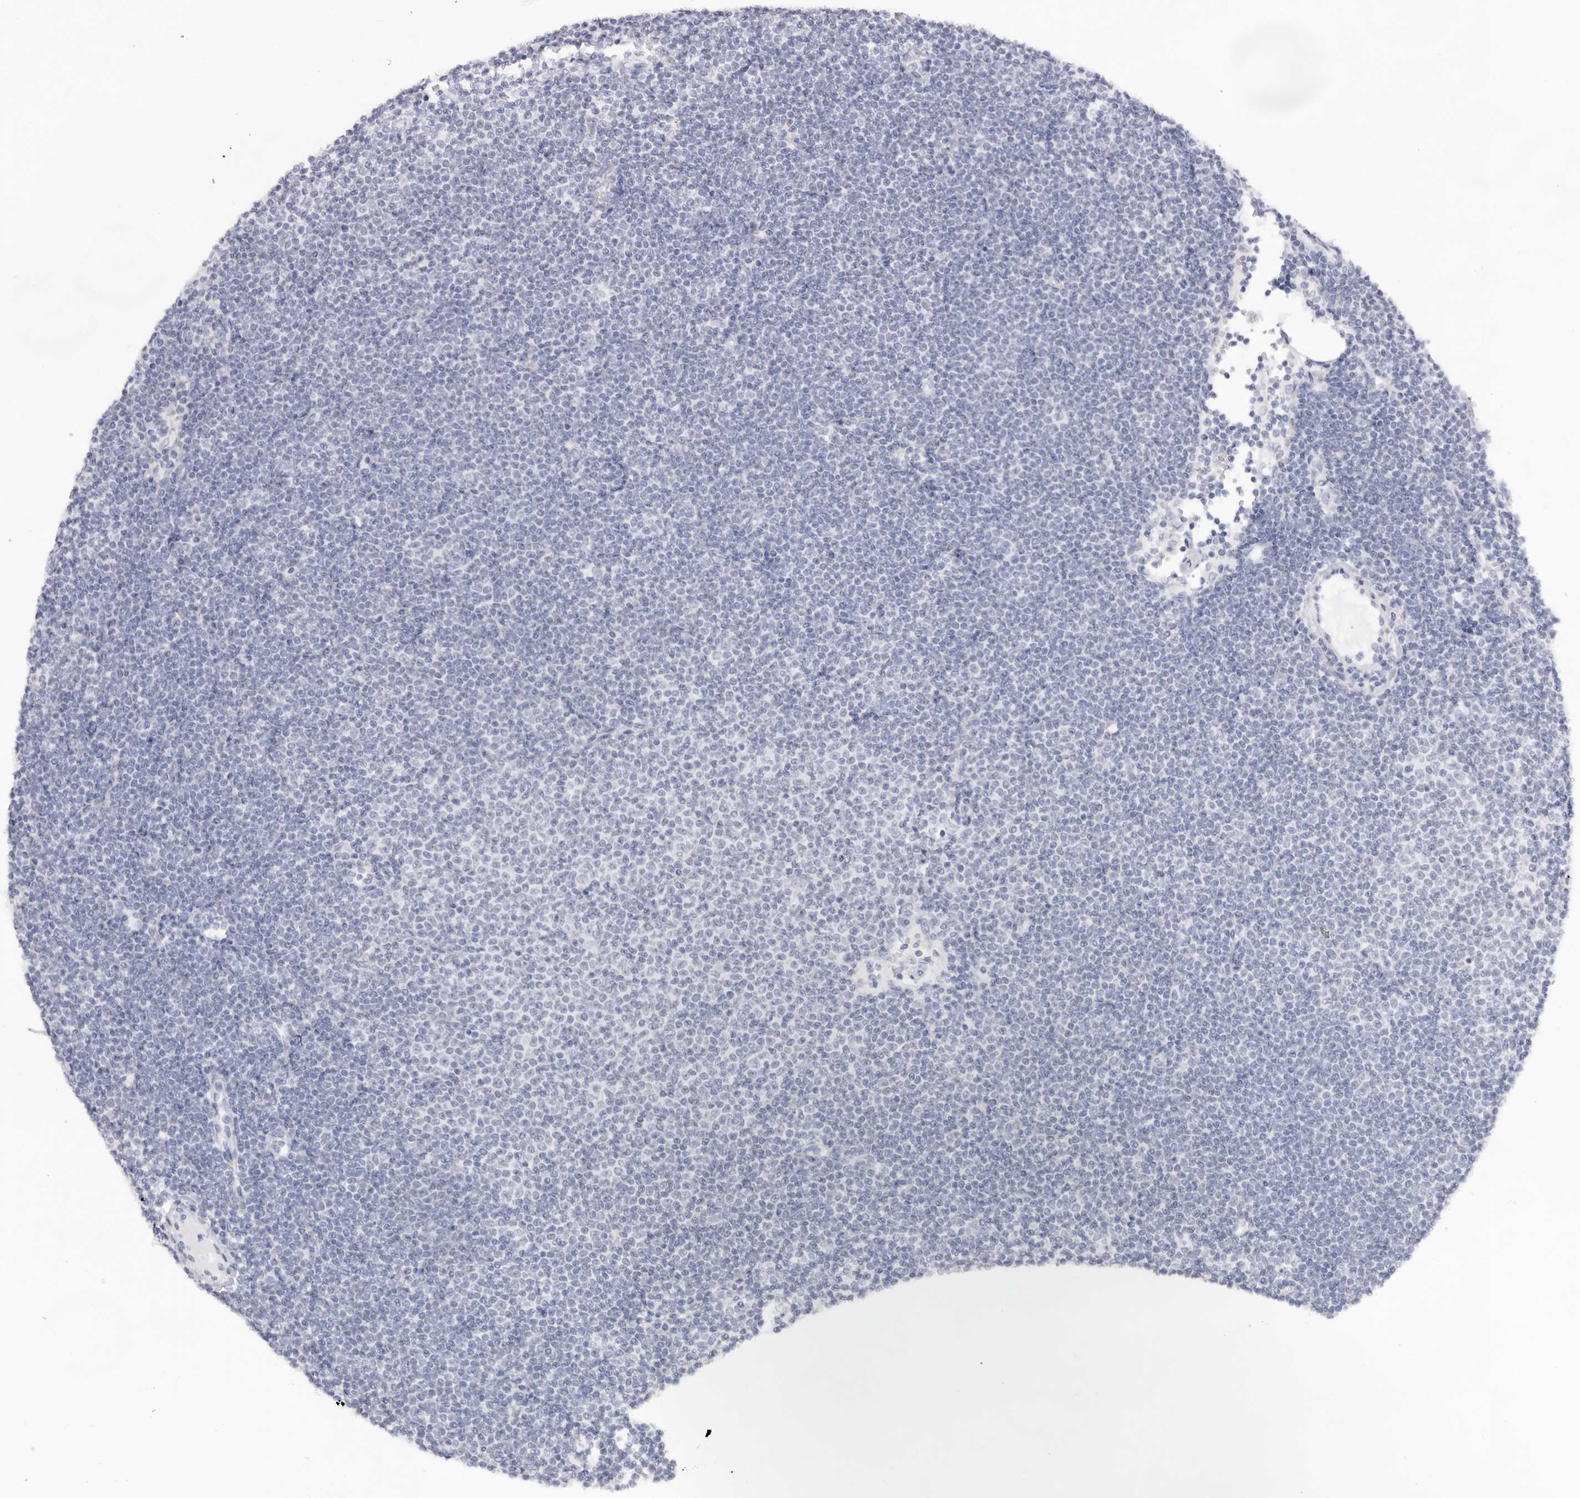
{"staining": {"intensity": "negative", "quantity": "none", "location": "none"}, "tissue": "lymphoma", "cell_type": "Tumor cells", "image_type": "cancer", "snomed": [{"axis": "morphology", "description": "Malignant lymphoma, non-Hodgkin's type, Low grade"}, {"axis": "topography", "description": "Lymph node"}], "caption": "This is a image of immunohistochemistry staining of malignant lymphoma, non-Hodgkin's type (low-grade), which shows no positivity in tumor cells.", "gene": "KLK12", "patient": {"sex": "female", "age": 53}}